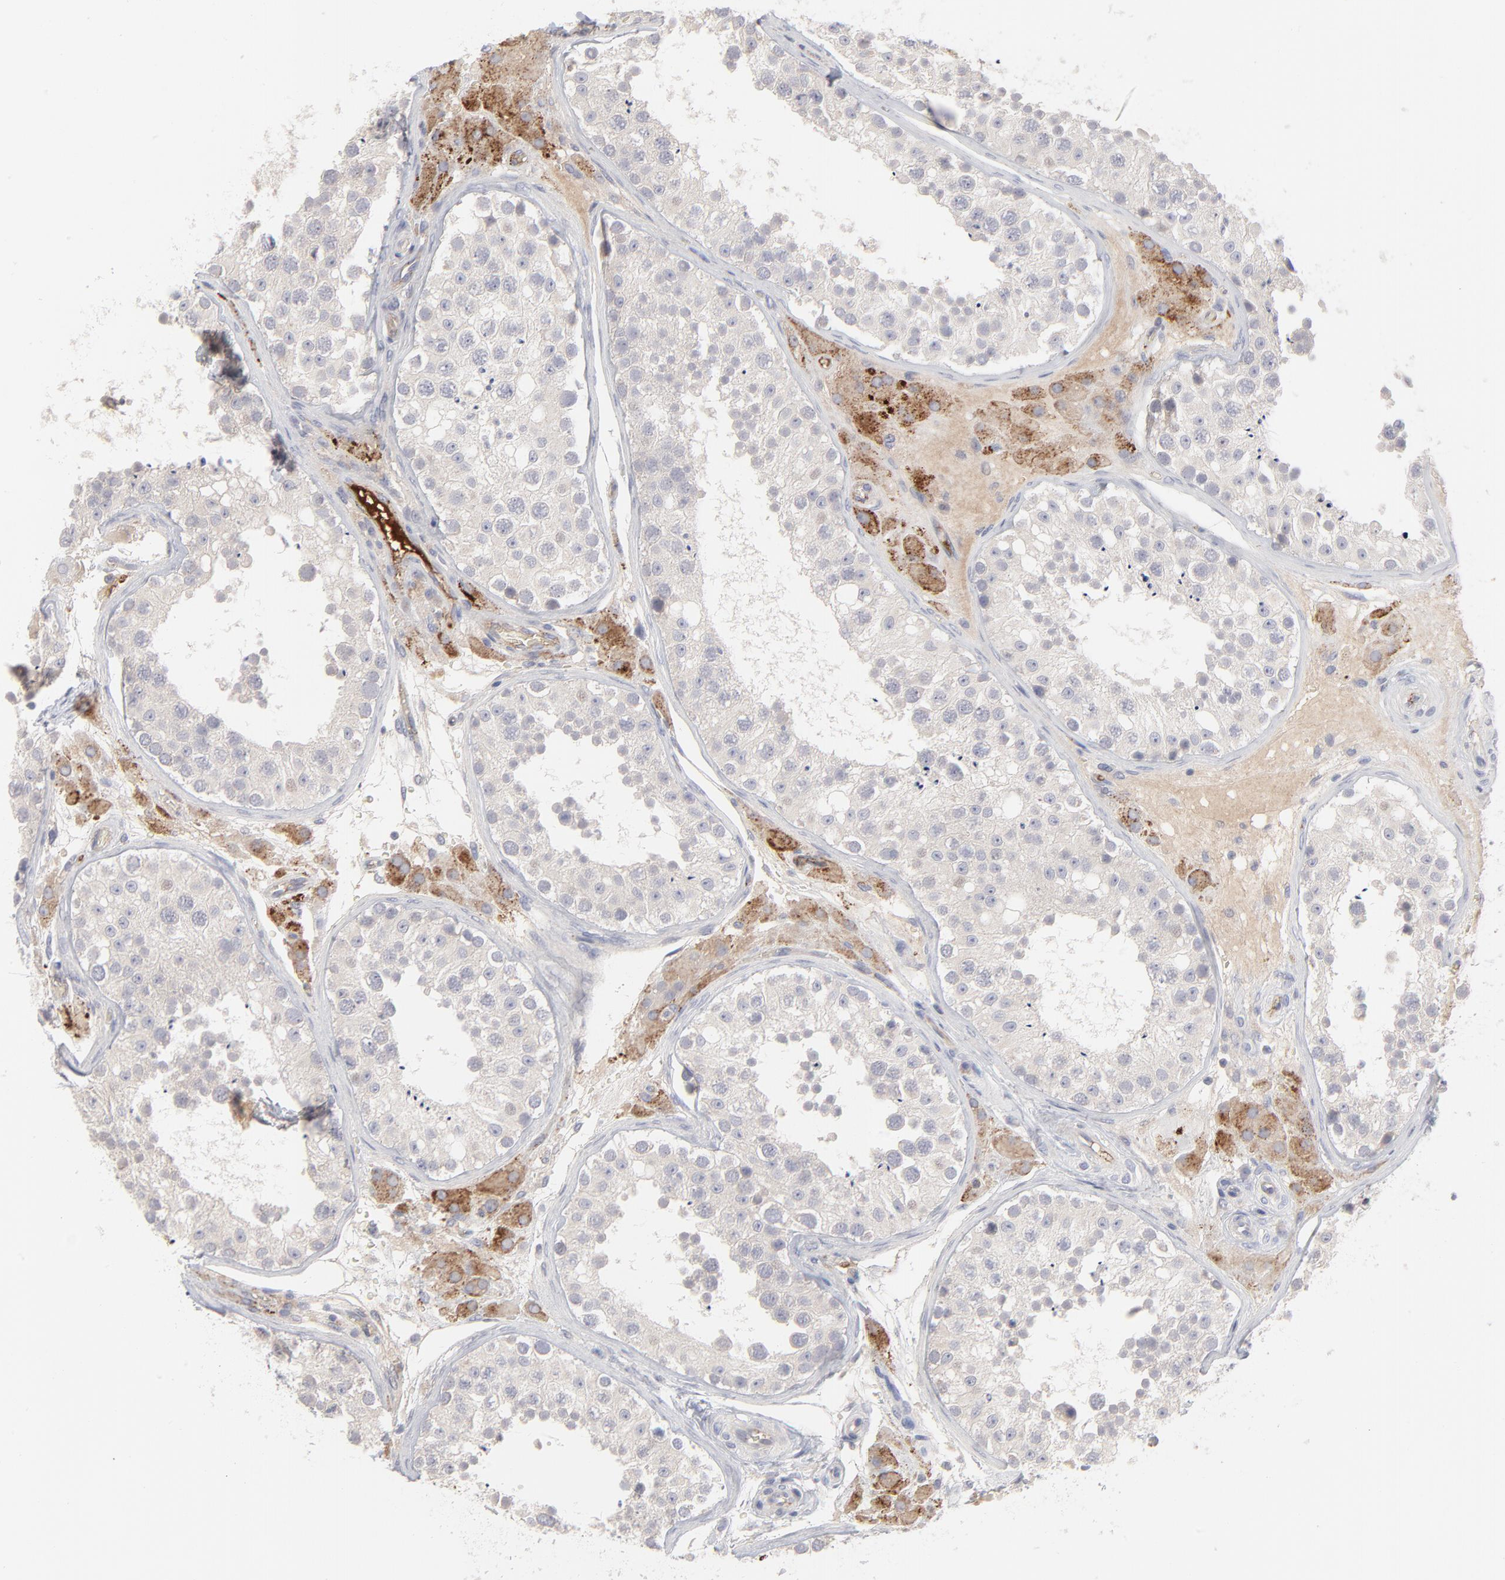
{"staining": {"intensity": "negative", "quantity": "none", "location": "none"}, "tissue": "testis", "cell_type": "Cells in seminiferous ducts", "image_type": "normal", "snomed": [{"axis": "morphology", "description": "Normal tissue, NOS"}, {"axis": "topography", "description": "Testis"}], "caption": "The image displays no significant positivity in cells in seminiferous ducts of testis.", "gene": "CCR3", "patient": {"sex": "male", "age": 26}}